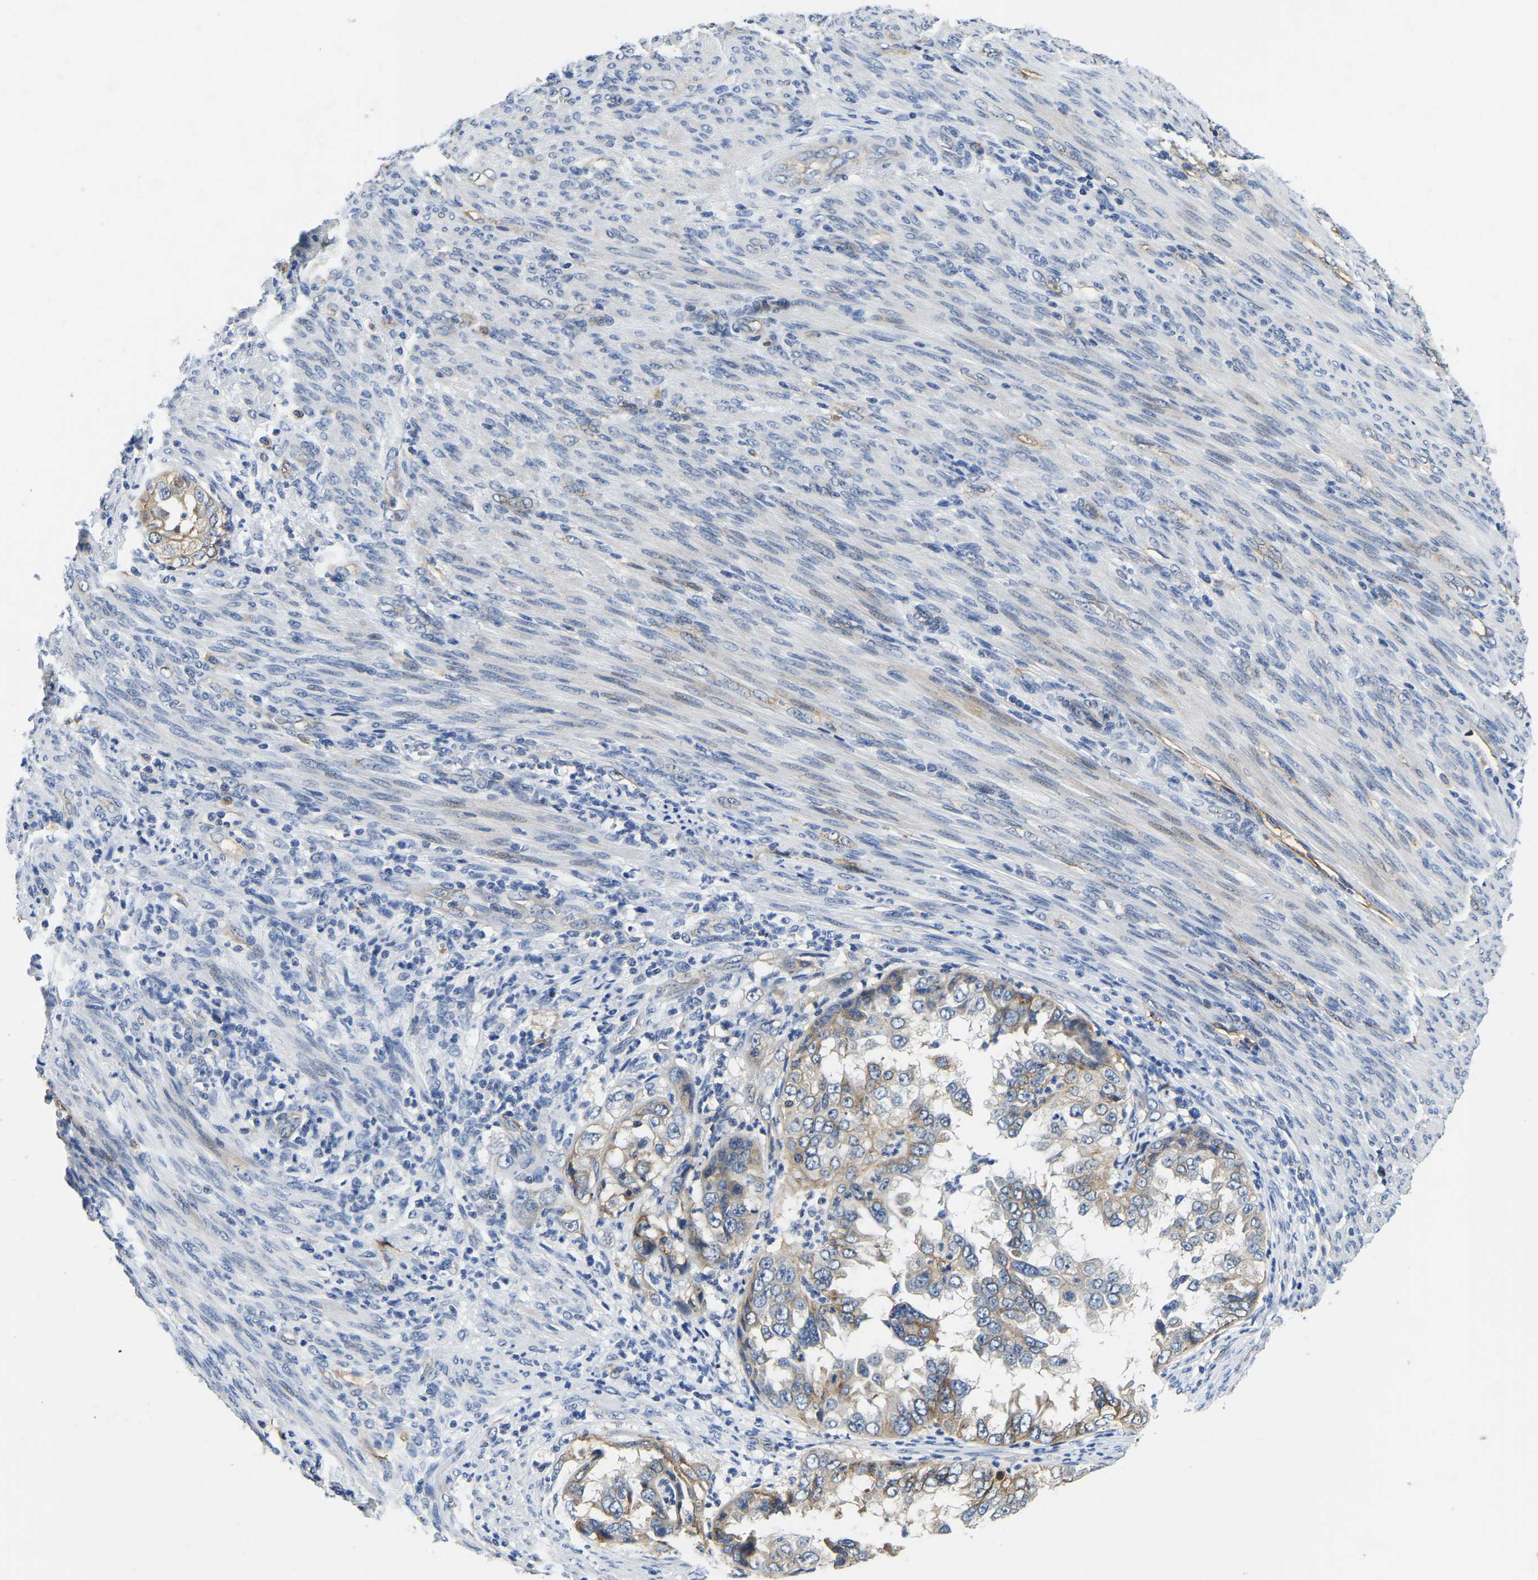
{"staining": {"intensity": "moderate", "quantity": "25%-75%", "location": "cytoplasmic/membranous"}, "tissue": "endometrial cancer", "cell_type": "Tumor cells", "image_type": "cancer", "snomed": [{"axis": "morphology", "description": "Adenocarcinoma, NOS"}, {"axis": "topography", "description": "Endometrium"}], "caption": "This histopathology image reveals endometrial cancer (adenocarcinoma) stained with immunohistochemistry to label a protein in brown. The cytoplasmic/membranous of tumor cells show moderate positivity for the protein. Nuclei are counter-stained blue.", "gene": "ITGA2", "patient": {"sex": "female", "age": 85}}